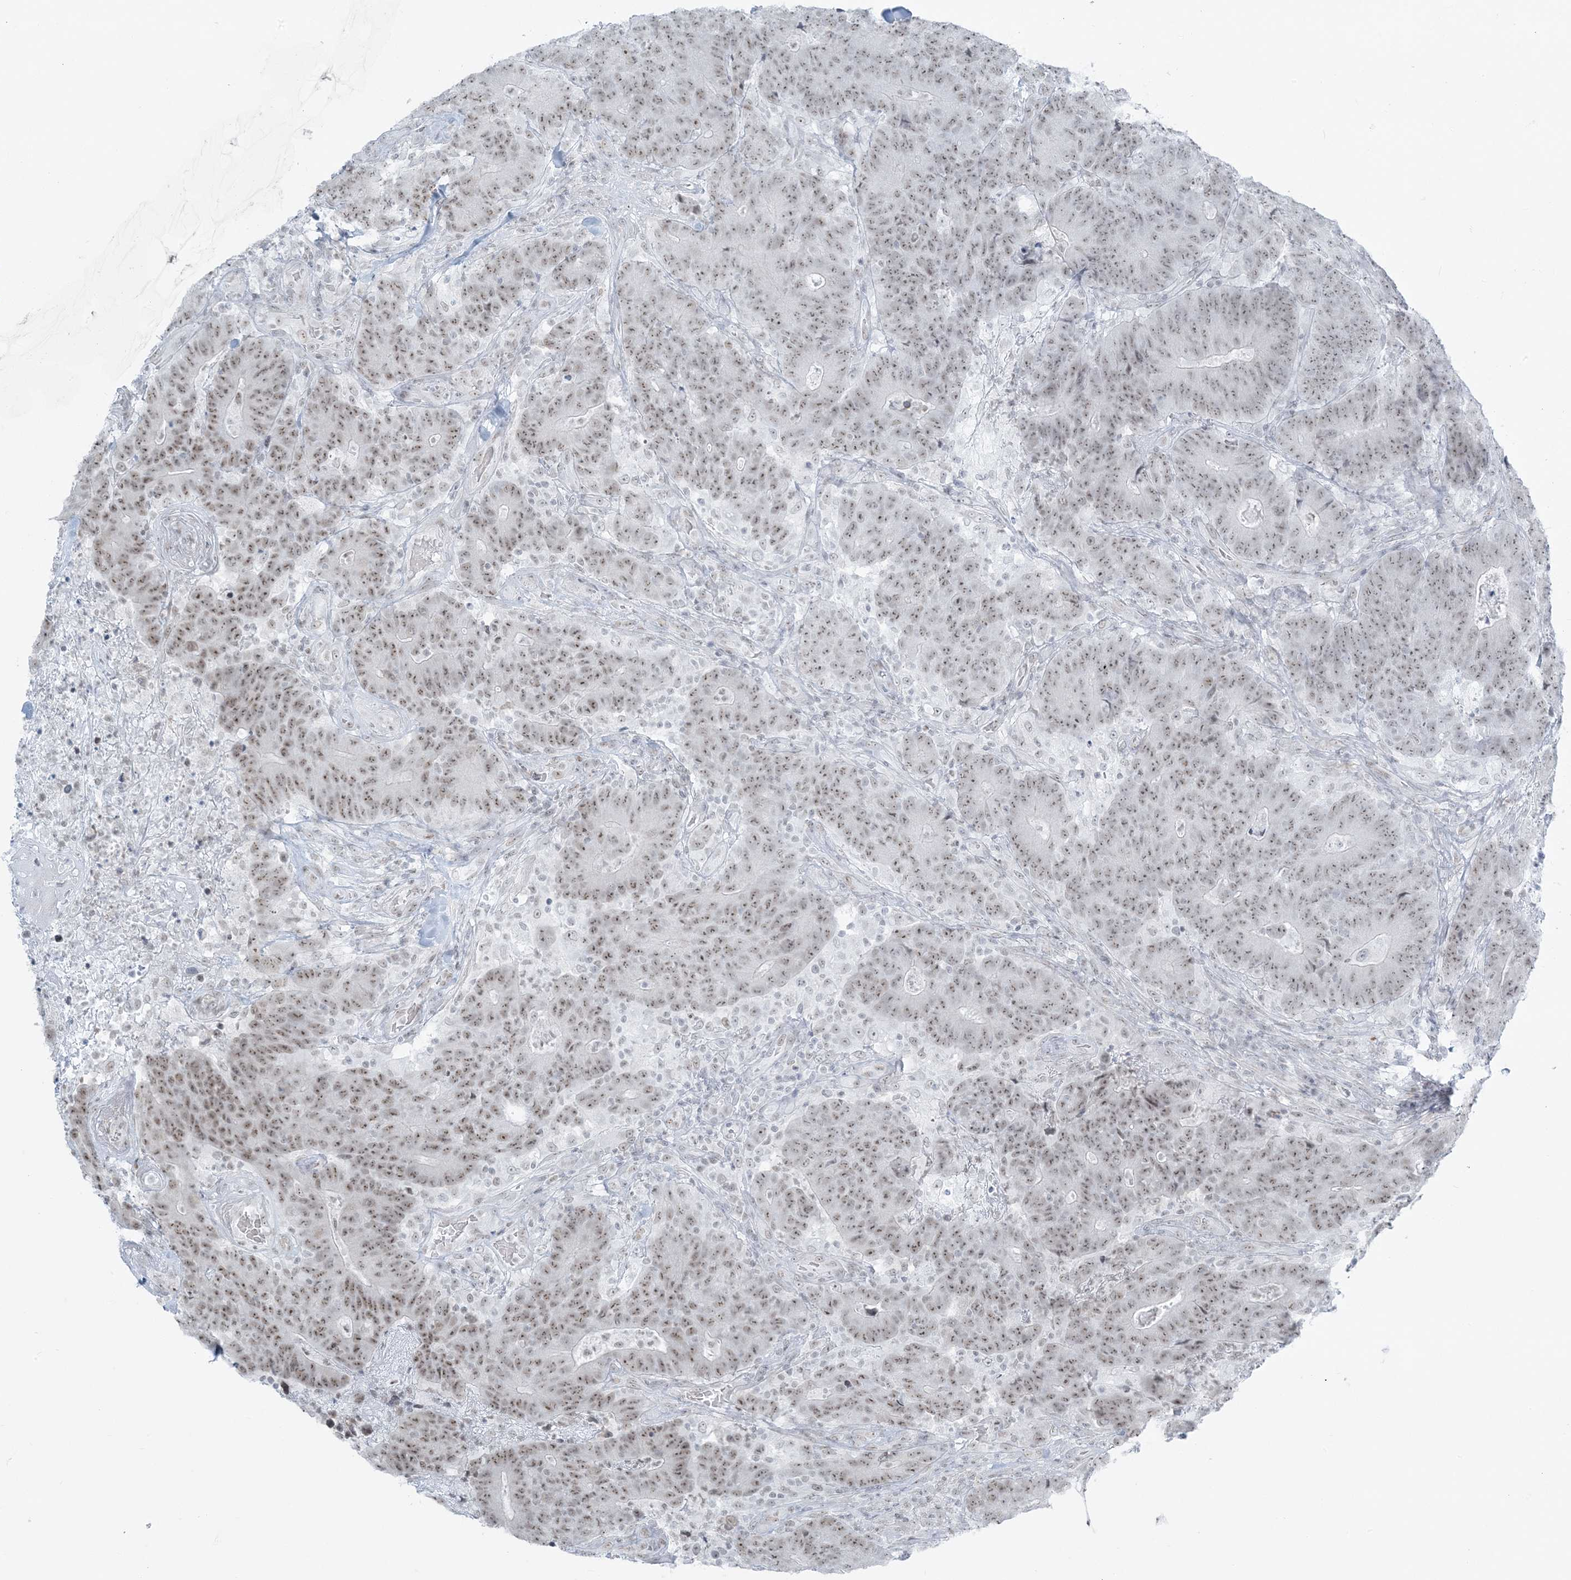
{"staining": {"intensity": "moderate", "quantity": ">75%", "location": "nuclear"}, "tissue": "colorectal cancer", "cell_type": "Tumor cells", "image_type": "cancer", "snomed": [{"axis": "morphology", "description": "Normal tissue, NOS"}, {"axis": "morphology", "description": "Adenocarcinoma, NOS"}, {"axis": "topography", "description": "Colon"}], "caption": "Immunohistochemistry (IHC) staining of colorectal cancer, which shows medium levels of moderate nuclear staining in approximately >75% of tumor cells indicating moderate nuclear protein expression. The staining was performed using DAB (3,3'-diaminobenzidine) (brown) for protein detection and nuclei were counterstained in hematoxylin (blue).", "gene": "ZNF787", "patient": {"sex": "female", "age": 75}}